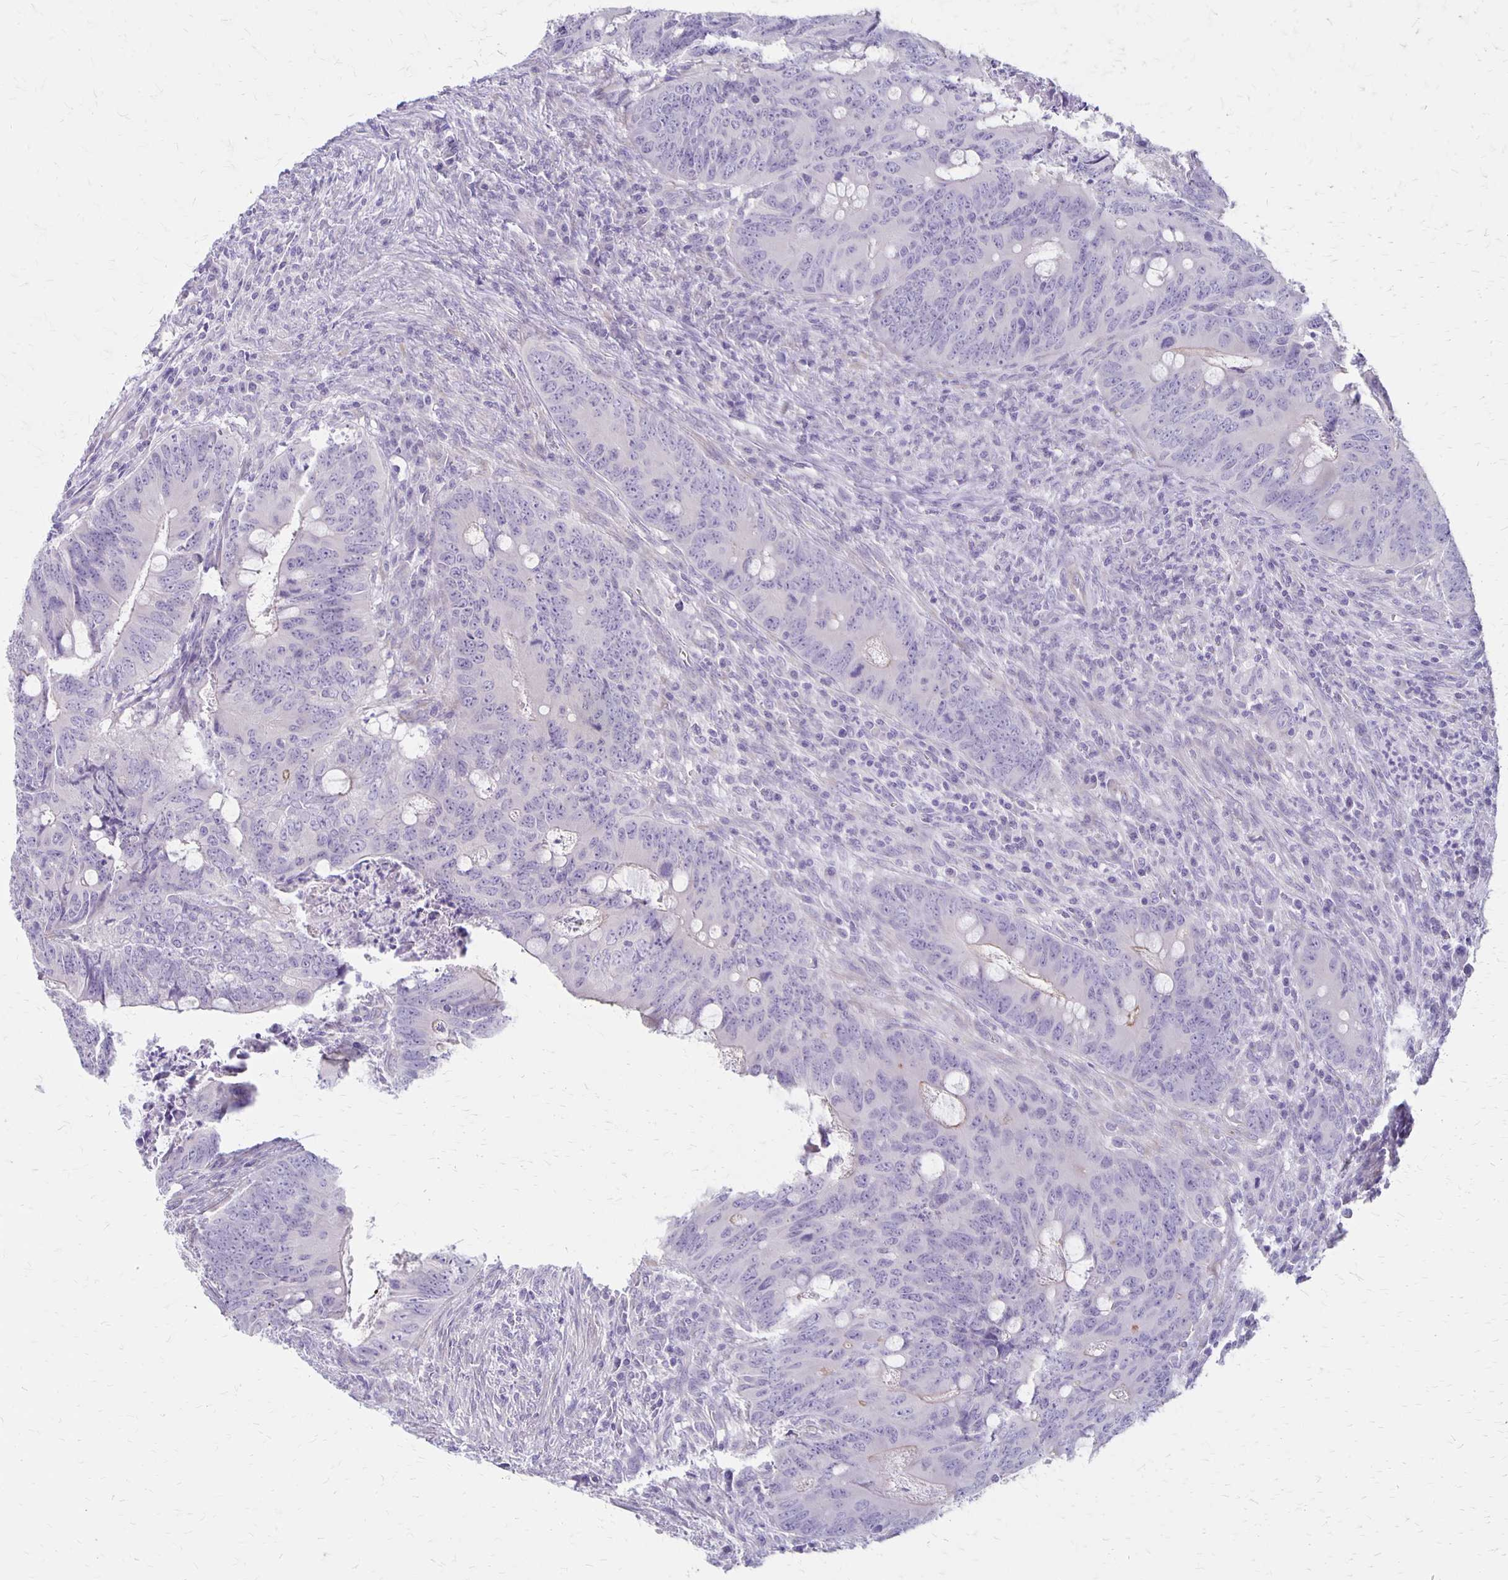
{"staining": {"intensity": "negative", "quantity": "none", "location": "none"}, "tissue": "colorectal cancer", "cell_type": "Tumor cells", "image_type": "cancer", "snomed": [{"axis": "morphology", "description": "Adenocarcinoma, NOS"}, {"axis": "topography", "description": "Colon"}], "caption": "High power microscopy micrograph of an immunohistochemistry (IHC) micrograph of adenocarcinoma (colorectal), revealing no significant staining in tumor cells.", "gene": "HOMER1", "patient": {"sex": "female", "age": 74}}